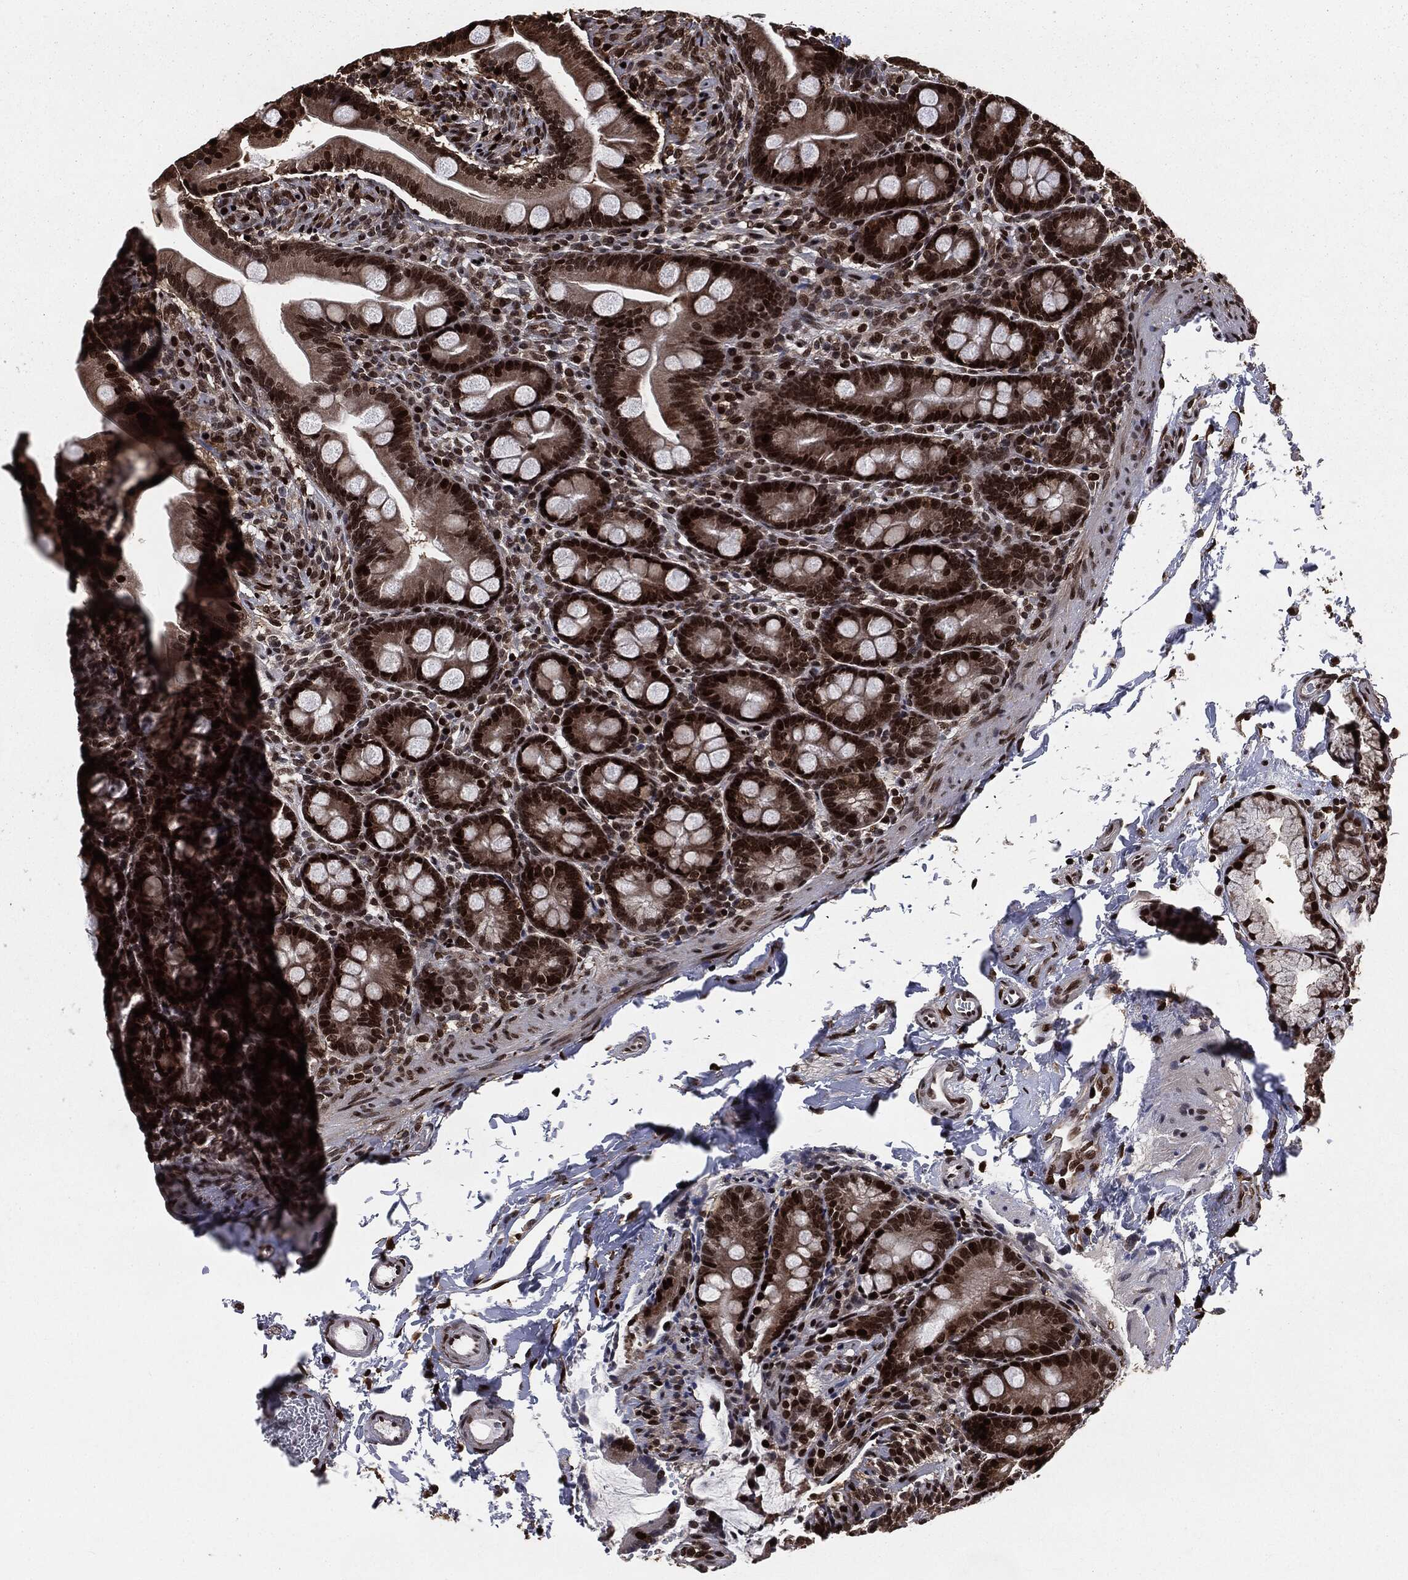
{"staining": {"intensity": "strong", "quantity": ">75%", "location": "nuclear"}, "tissue": "small intestine", "cell_type": "Glandular cells", "image_type": "normal", "snomed": [{"axis": "morphology", "description": "Normal tissue, NOS"}, {"axis": "topography", "description": "Small intestine"}], "caption": "DAB immunohistochemical staining of benign small intestine displays strong nuclear protein staining in approximately >75% of glandular cells.", "gene": "DVL2", "patient": {"sex": "female", "age": 44}}